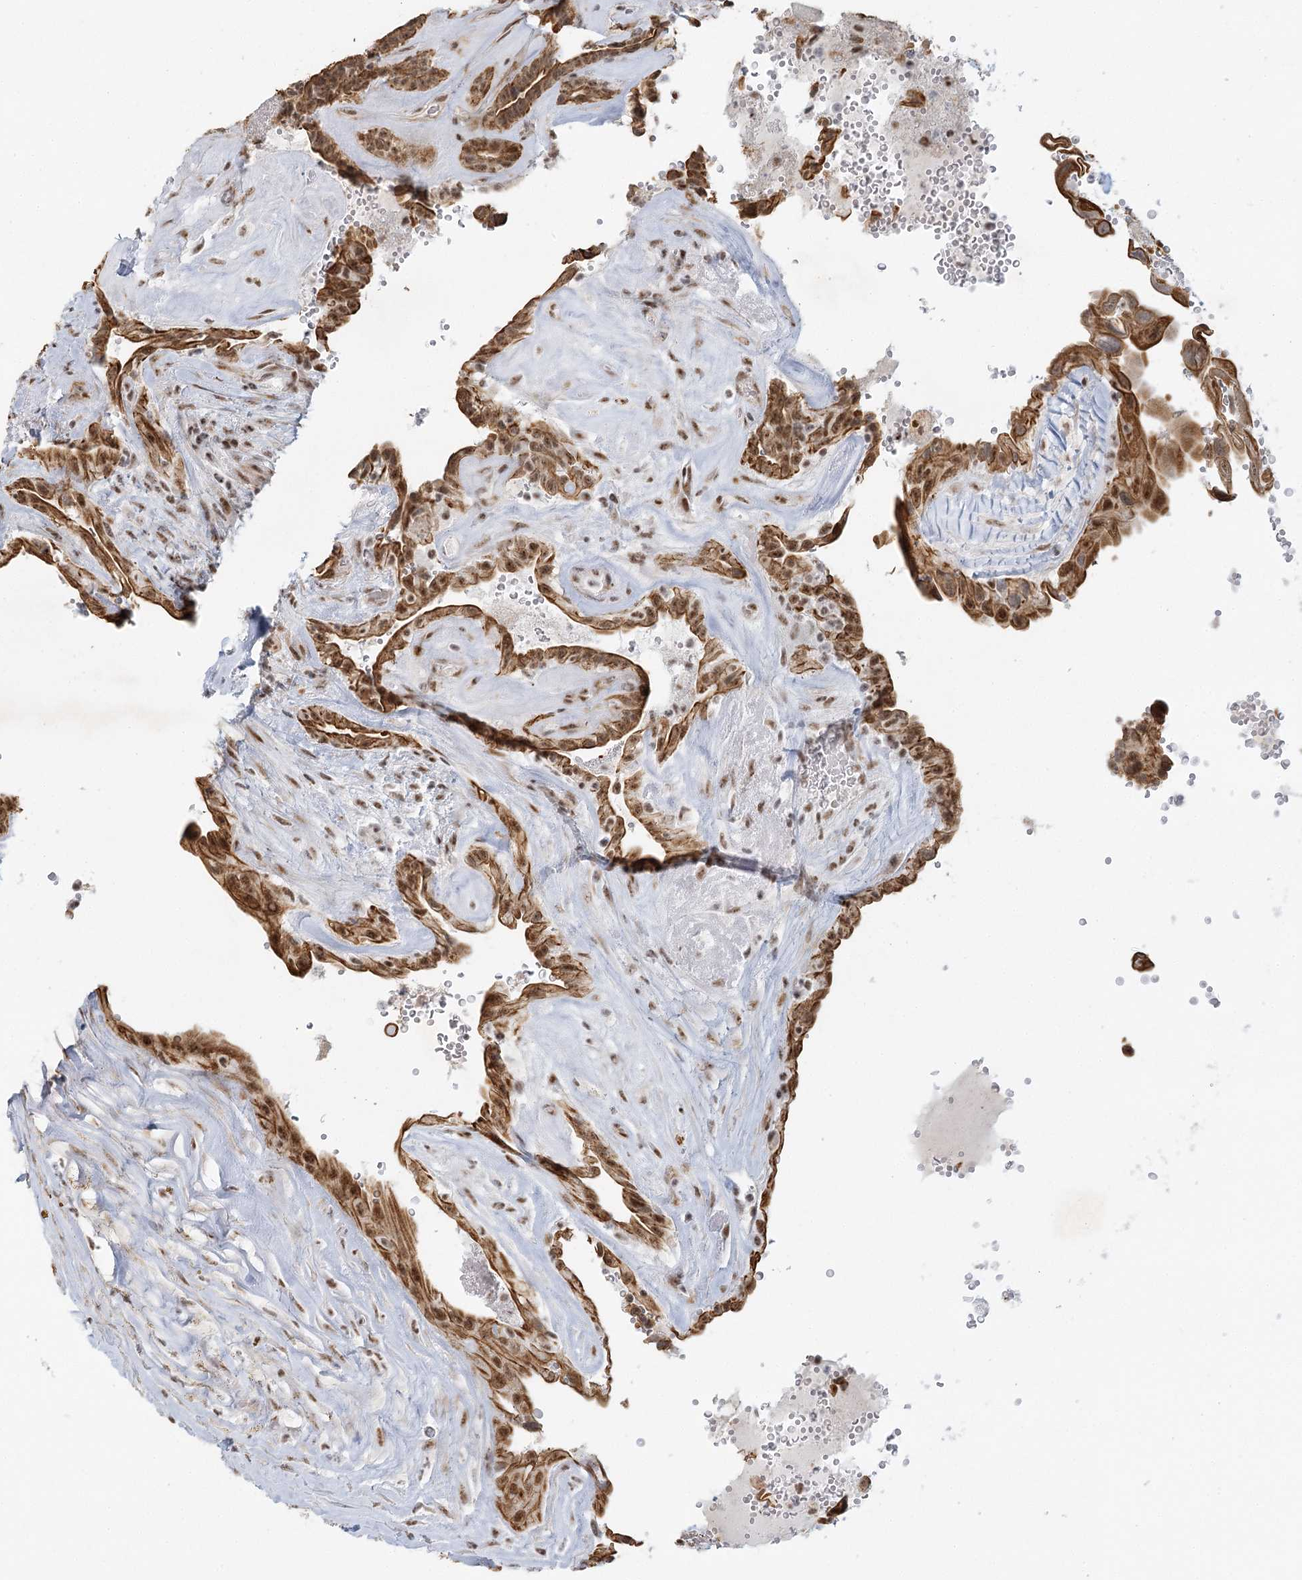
{"staining": {"intensity": "moderate", "quantity": ">75%", "location": "cytoplasmic/membranous,nuclear"}, "tissue": "thyroid cancer", "cell_type": "Tumor cells", "image_type": "cancer", "snomed": [{"axis": "morphology", "description": "Papillary adenocarcinoma, NOS"}, {"axis": "topography", "description": "Thyroid gland"}], "caption": "Immunohistochemistry image of neoplastic tissue: human papillary adenocarcinoma (thyroid) stained using immunohistochemistry (IHC) reveals medium levels of moderate protein expression localized specifically in the cytoplasmic/membranous and nuclear of tumor cells, appearing as a cytoplasmic/membranous and nuclear brown color.", "gene": "U2SURP", "patient": {"sex": "male", "age": 77}}